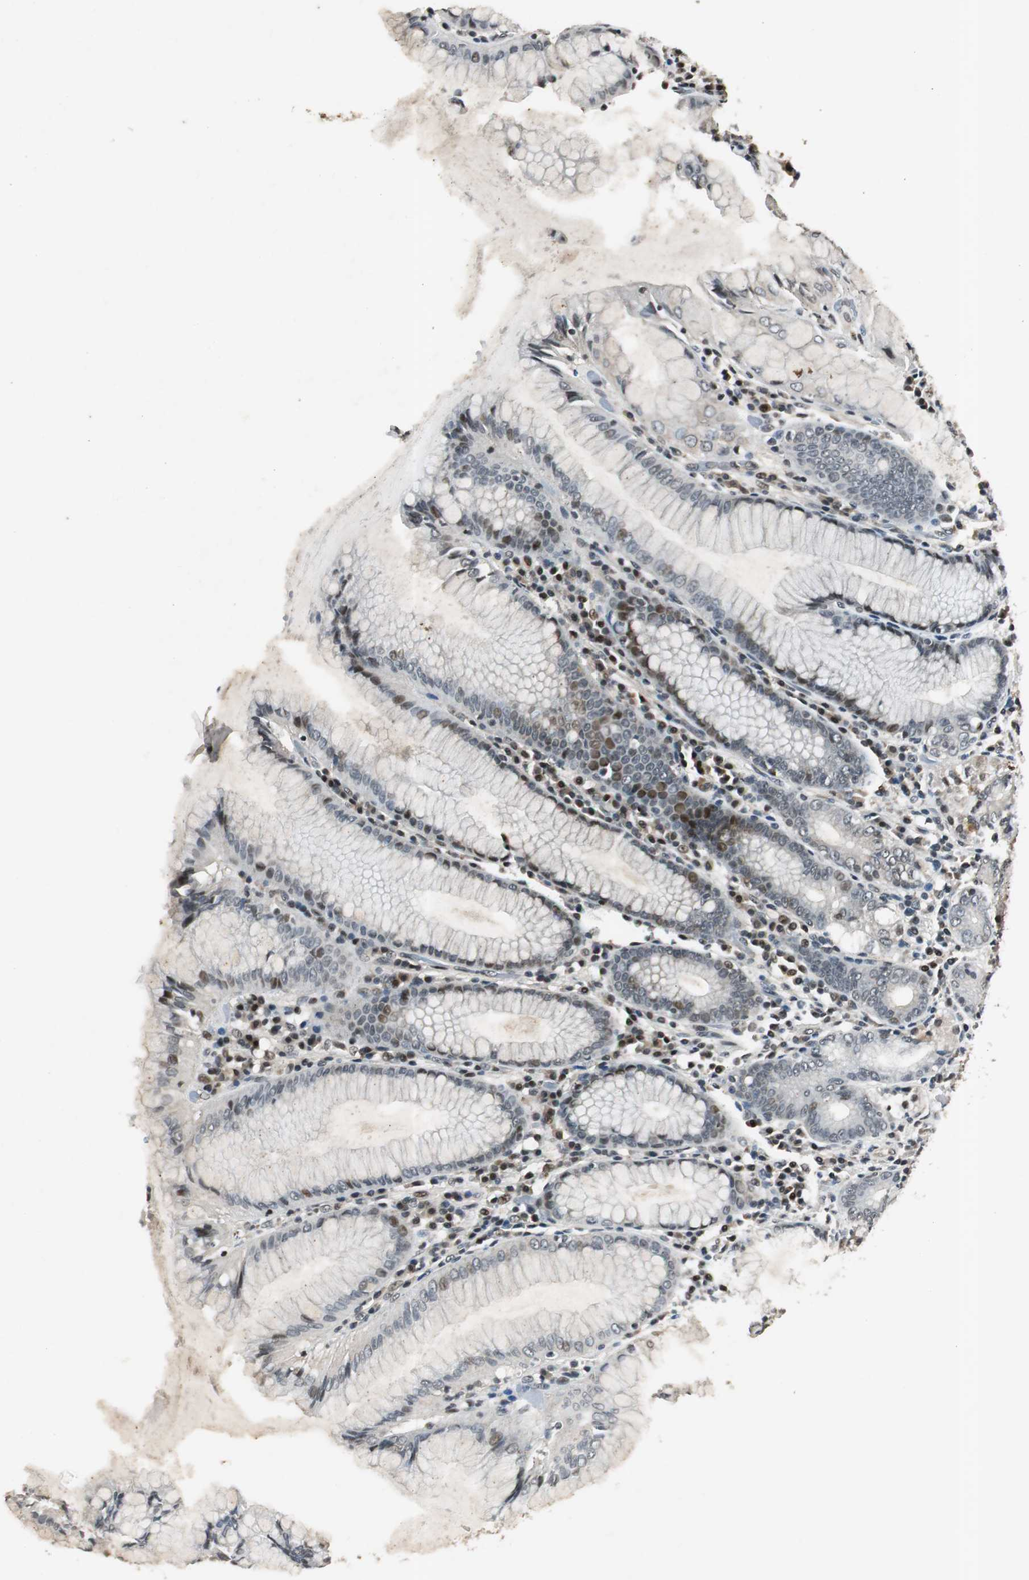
{"staining": {"intensity": "moderate", "quantity": "25%-75%", "location": "cytoplasmic/membranous,nuclear"}, "tissue": "stomach", "cell_type": "Glandular cells", "image_type": "normal", "snomed": [{"axis": "morphology", "description": "Normal tissue, NOS"}, {"axis": "topography", "description": "Stomach, lower"}], "caption": "Moderate cytoplasmic/membranous,nuclear positivity for a protein is identified in about 25%-75% of glandular cells of normal stomach using immunohistochemistry (IHC).", "gene": "BOLA1", "patient": {"sex": "female", "age": 76}}